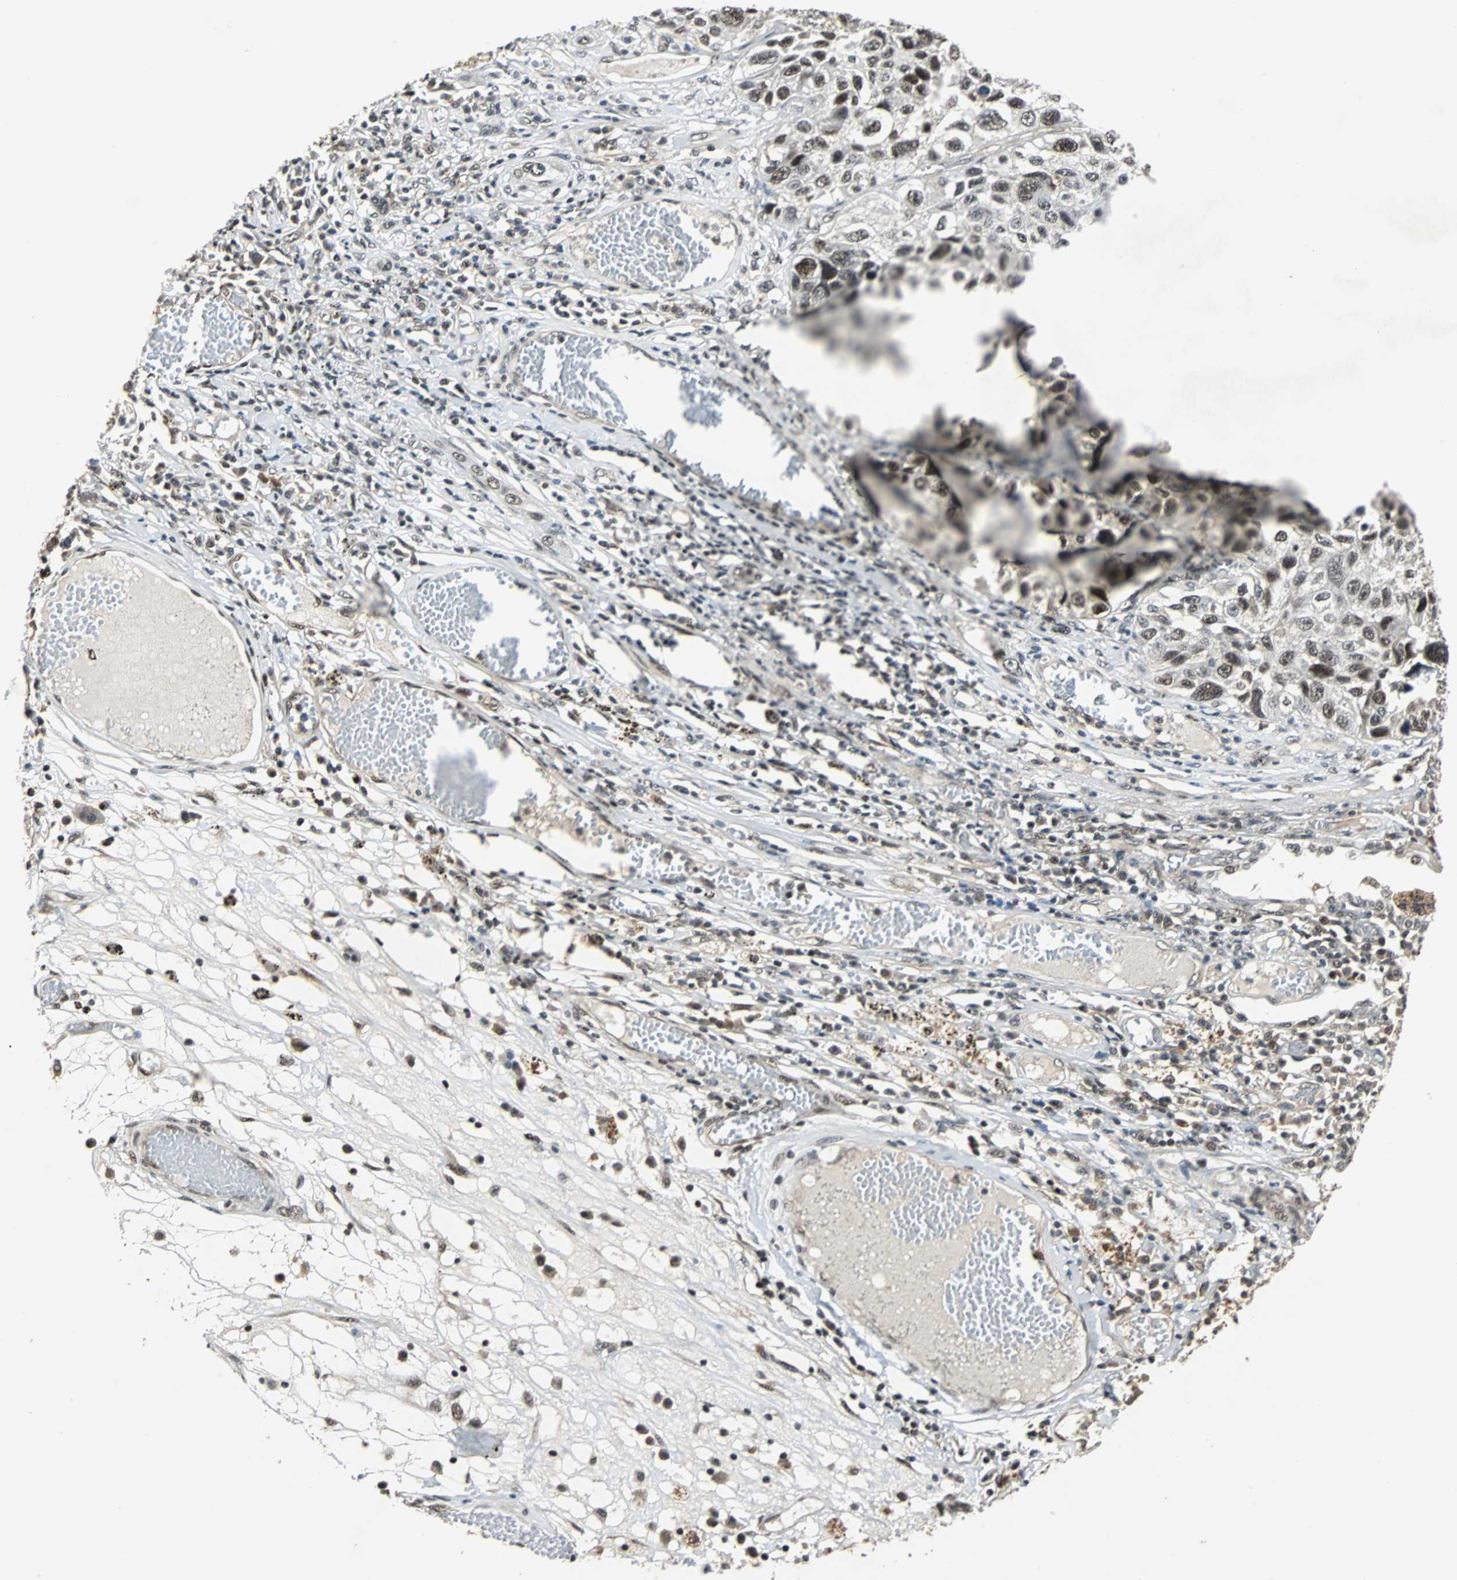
{"staining": {"intensity": "strong", "quantity": ">75%", "location": "nuclear"}, "tissue": "lung cancer", "cell_type": "Tumor cells", "image_type": "cancer", "snomed": [{"axis": "morphology", "description": "Squamous cell carcinoma, NOS"}, {"axis": "topography", "description": "Lung"}], "caption": "This is a histology image of IHC staining of lung squamous cell carcinoma, which shows strong positivity in the nuclear of tumor cells.", "gene": "MED4", "patient": {"sex": "male", "age": 71}}